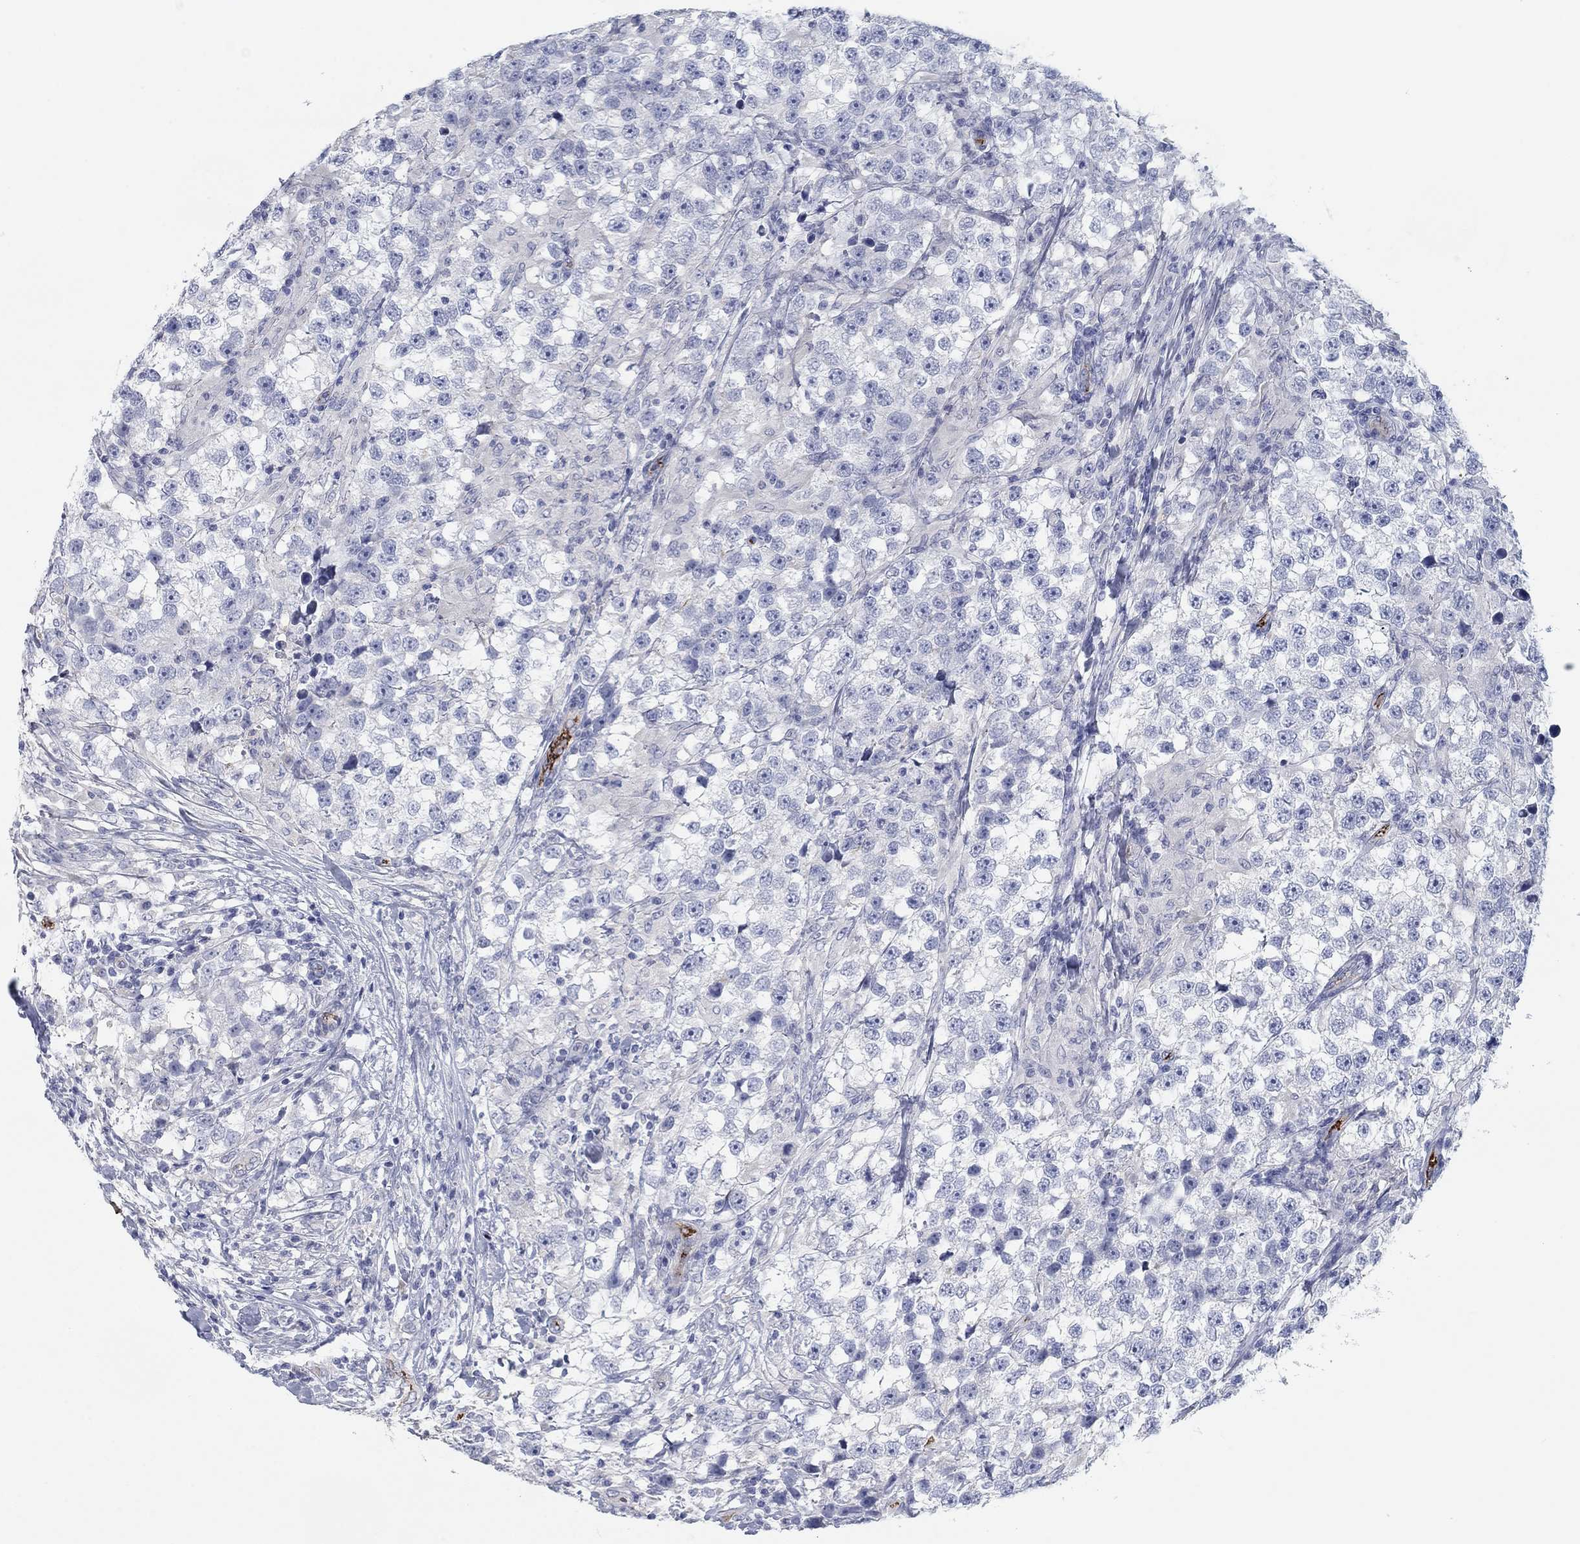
{"staining": {"intensity": "negative", "quantity": "none", "location": "none"}, "tissue": "testis cancer", "cell_type": "Tumor cells", "image_type": "cancer", "snomed": [{"axis": "morphology", "description": "Seminoma, NOS"}, {"axis": "topography", "description": "Testis"}], "caption": "There is no significant positivity in tumor cells of testis cancer (seminoma).", "gene": "APOC3", "patient": {"sex": "male", "age": 46}}